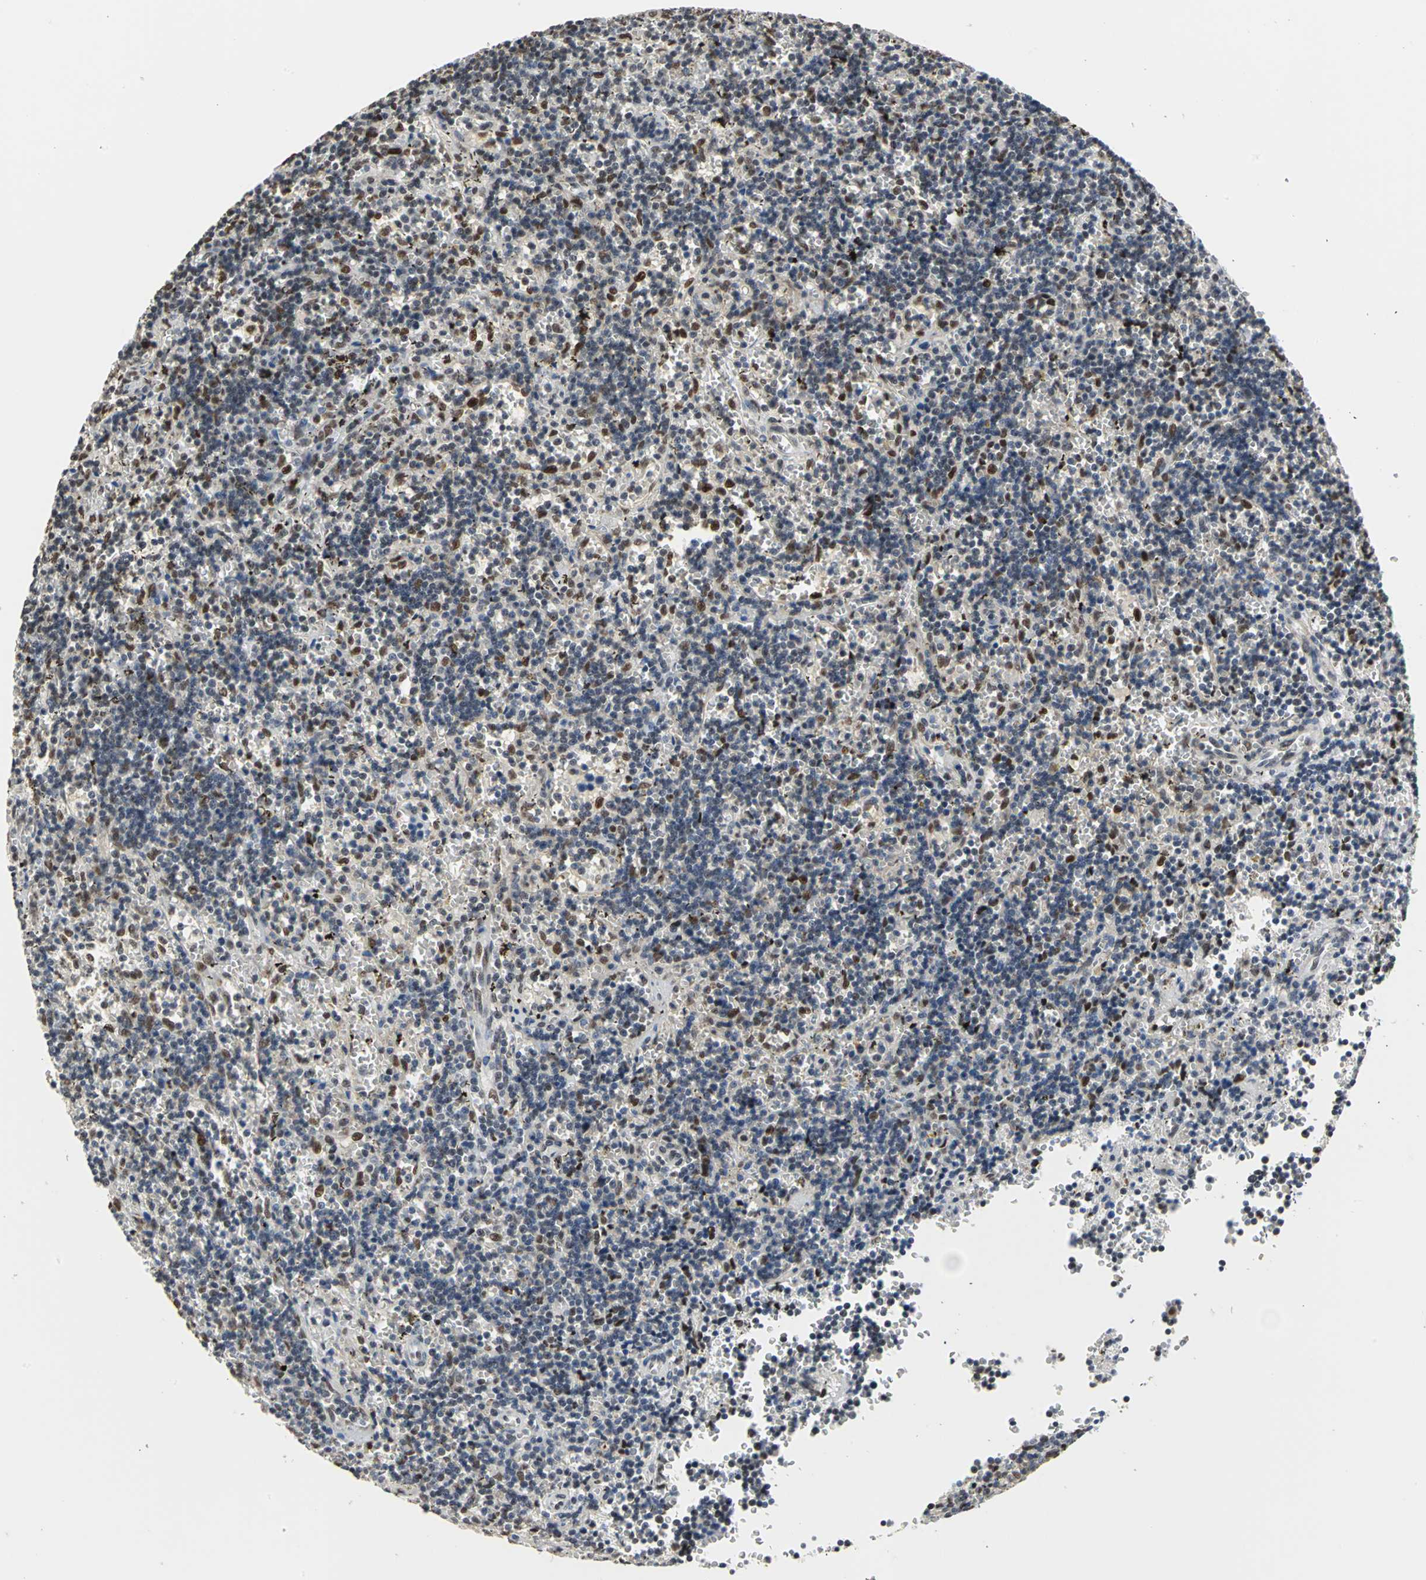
{"staining": {"intensity": "moderate", "quantity": "25%-75%", "location": "nuclear"}, "tissue": "lymphoma", "cell_type": "Tumor cells", "image_type": "cancer", "snomed": [{"axis": "morphology", "description": "Malignant lymphoma, non-Hodgkin's type, Low grade"}, {"axis": "topography", "description": "Spleen"}], "caption": "Low-grade malignant lymphoma, non-Hodgkin's type stained with DAB (3,3'-diaminobenzidine) immunohistochemistry (IHC) reveals medium levels of moderate nuclear staining in approximately 25%-75% of tumor cells. (IHC, brightfield microscopy, high magnification).", "gene": "CCDC88C", "patient": {"sex": "male", "age": 60}}